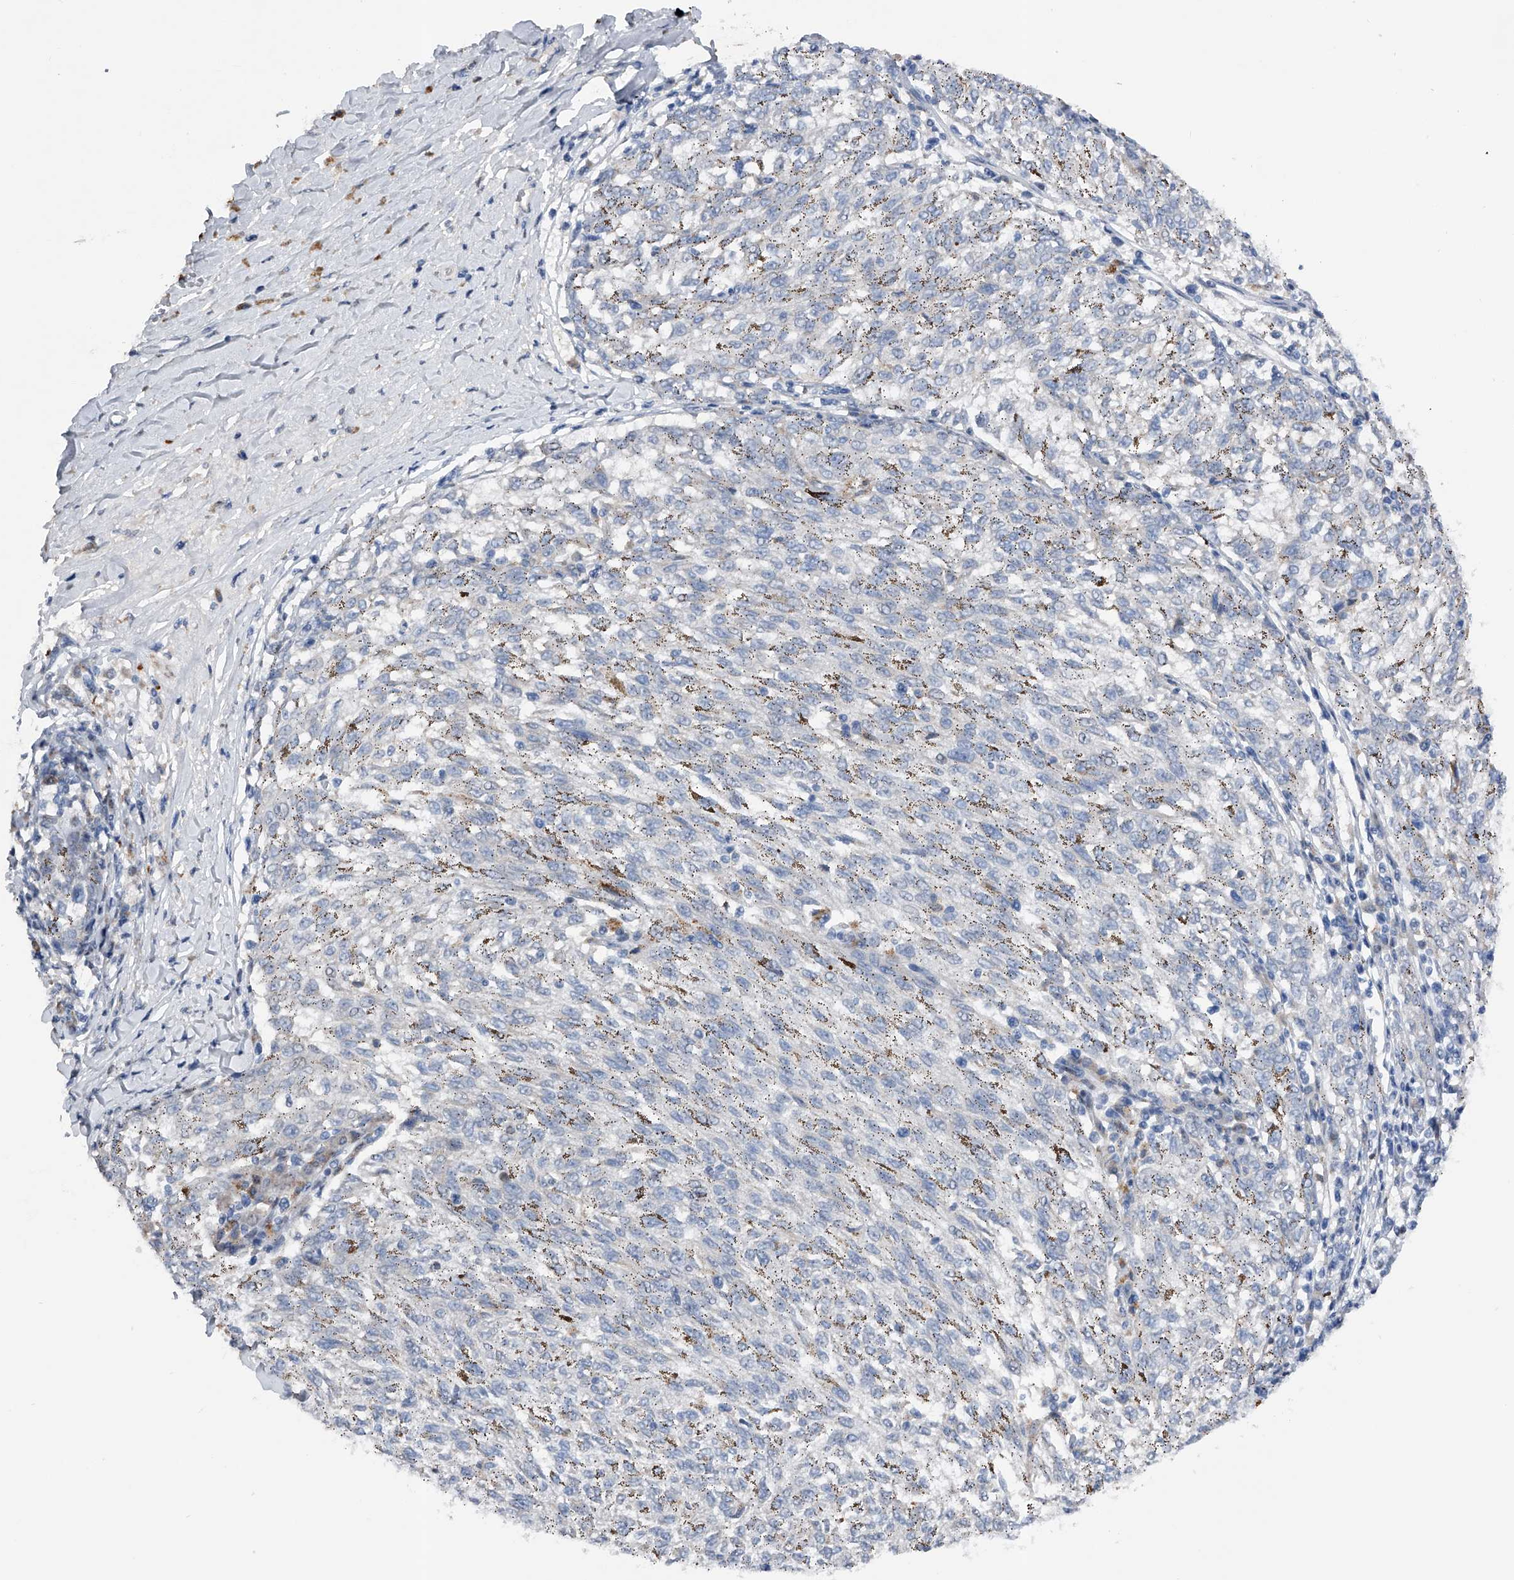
{"staining": {"intensity": "negative", "quantity": "none", "location": "none"}, "tissue": "melanoma", "cell_type": "Tumor cells", "image_type": "cancer", "snomed": [{"axis": "morphology", "description": "Malignant melanoma, NOS"}, {"axis": "topography", "description": "Skin"}], "caption": "IHC photomicrograph of neoplastic tissue: malignant melanoma stained with DAB (3,3'-diaminobenzidine) demonstrates no significant protein staining in tumor cells. (DAB (3,3'-diaminobenzidine) immunohistochemistry with hematoxylin counter stain).", "gene": "RWDD2A", "patient": {"sex": "female", "age": 72}}